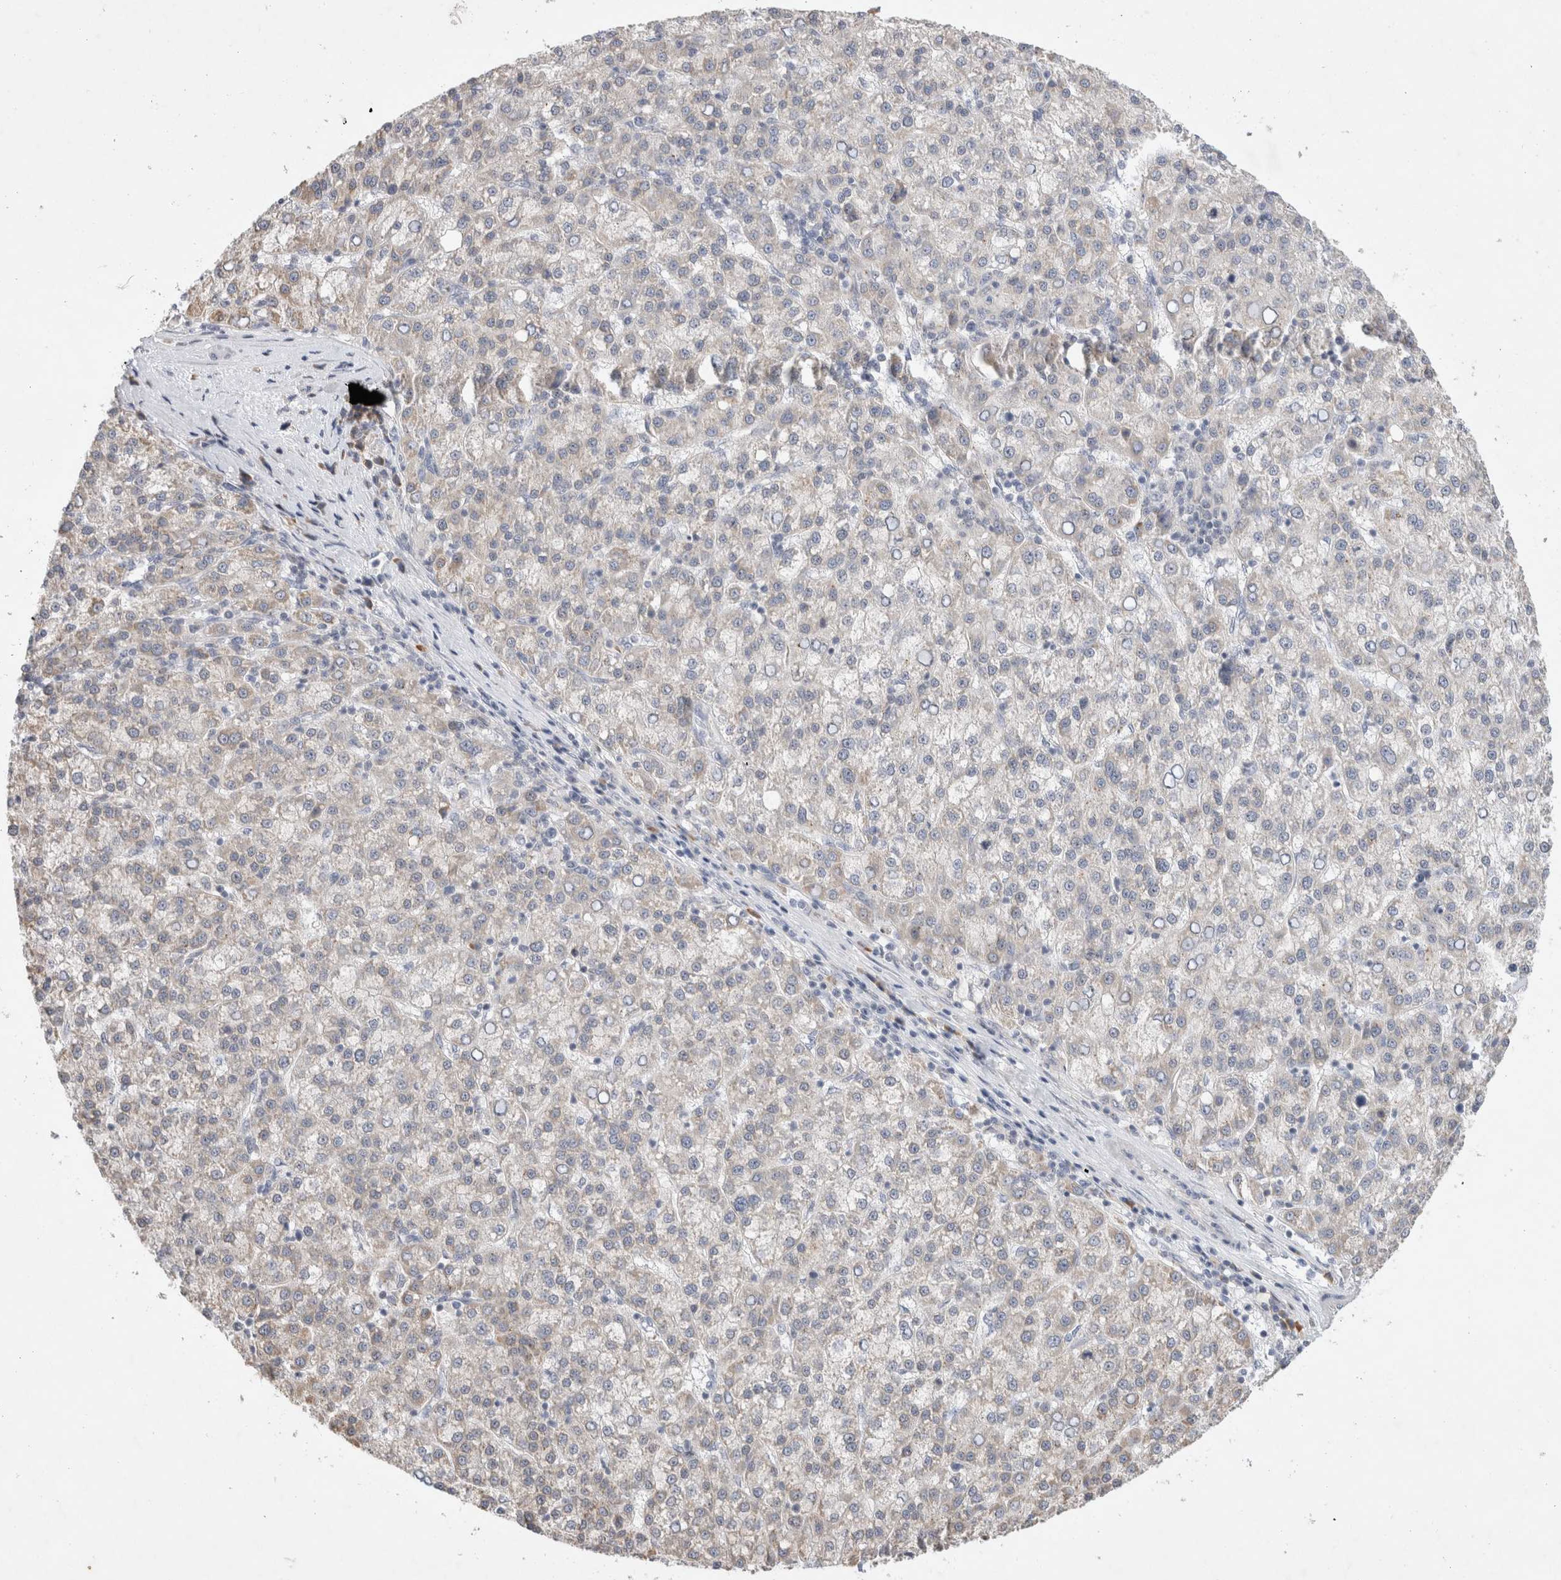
{"staining": {"intensity": "negative", "quantity": "none", "location": "none"}, "tissue": "liver cancer", "cell_type": "Tumor cells", "image_type": "cancer", "snomed": [{"axis": "morphology", "description": "Carcinoma, Hepatocellular, NOS"}, {"axis": "topography", "description": "Liver"}], "caption": "High power microscopy photomicrograph of an immunohistochemistry (IHC) micrograph of liver hepatocellular carcinoma, revealing no significant positivity in tumor cells.", "gene": "NEDD4L", "patient": {"sex": "female", "age": 58}}